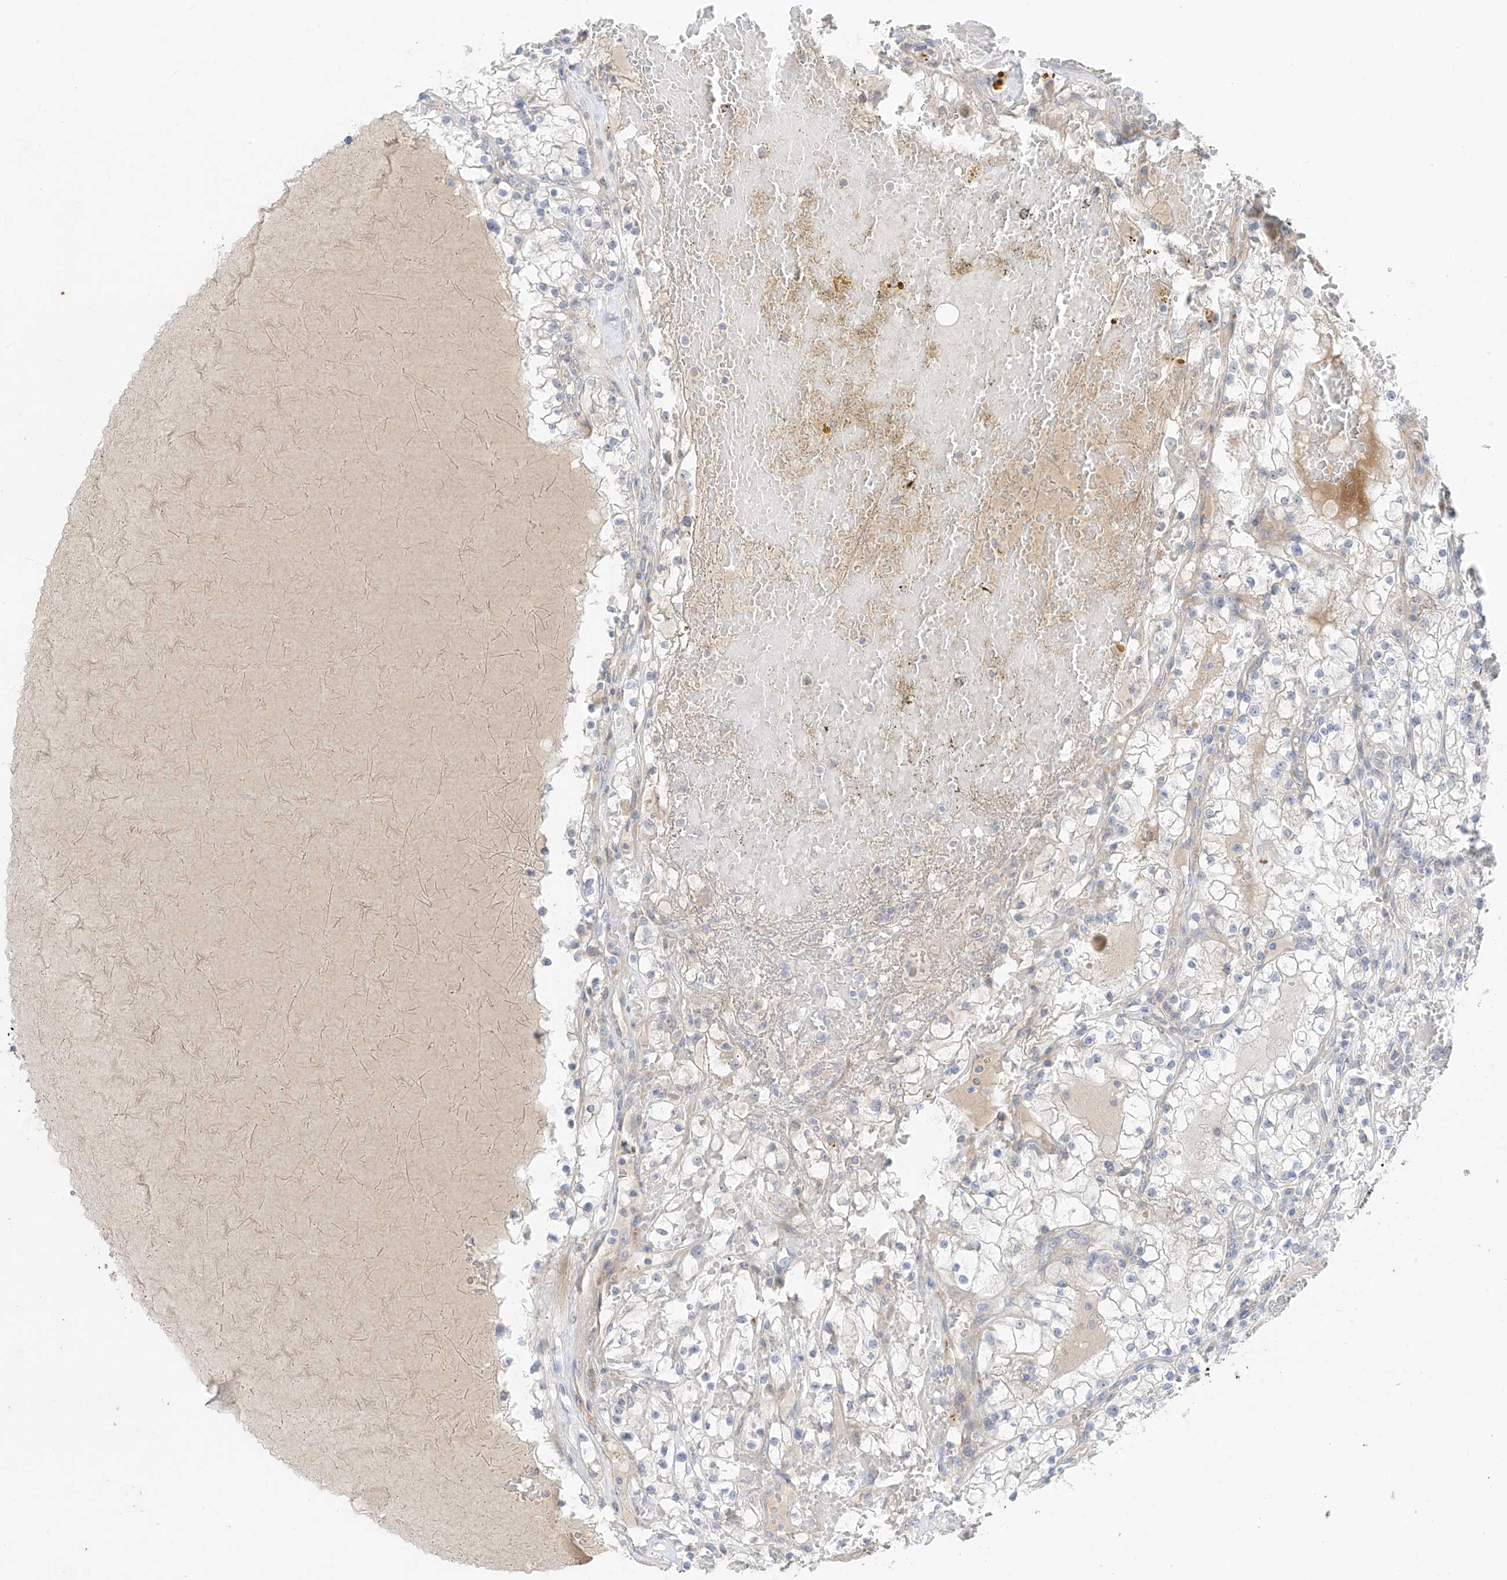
{"staining": {"intensity": "negative", "quantity": "none", "location": "none"}, "tissue": "renal cancer", "cell_type": "Tumor cells", "image_type": "cancer", "snomed": [{"axis": "morphology", "description": "Normal tissue, NOS"}, {"axis": "morphology", "description": "Adenocarcinoma, NOS"}, {"axis": "topography", "description": "Kidney"}], "caption": "Human adenocarcinoma (renal) stained for a protein using IHC exhibits no expression in tumor cells.", "gene": "NALCN", "patient": {"sex": "male", "age": 68}}